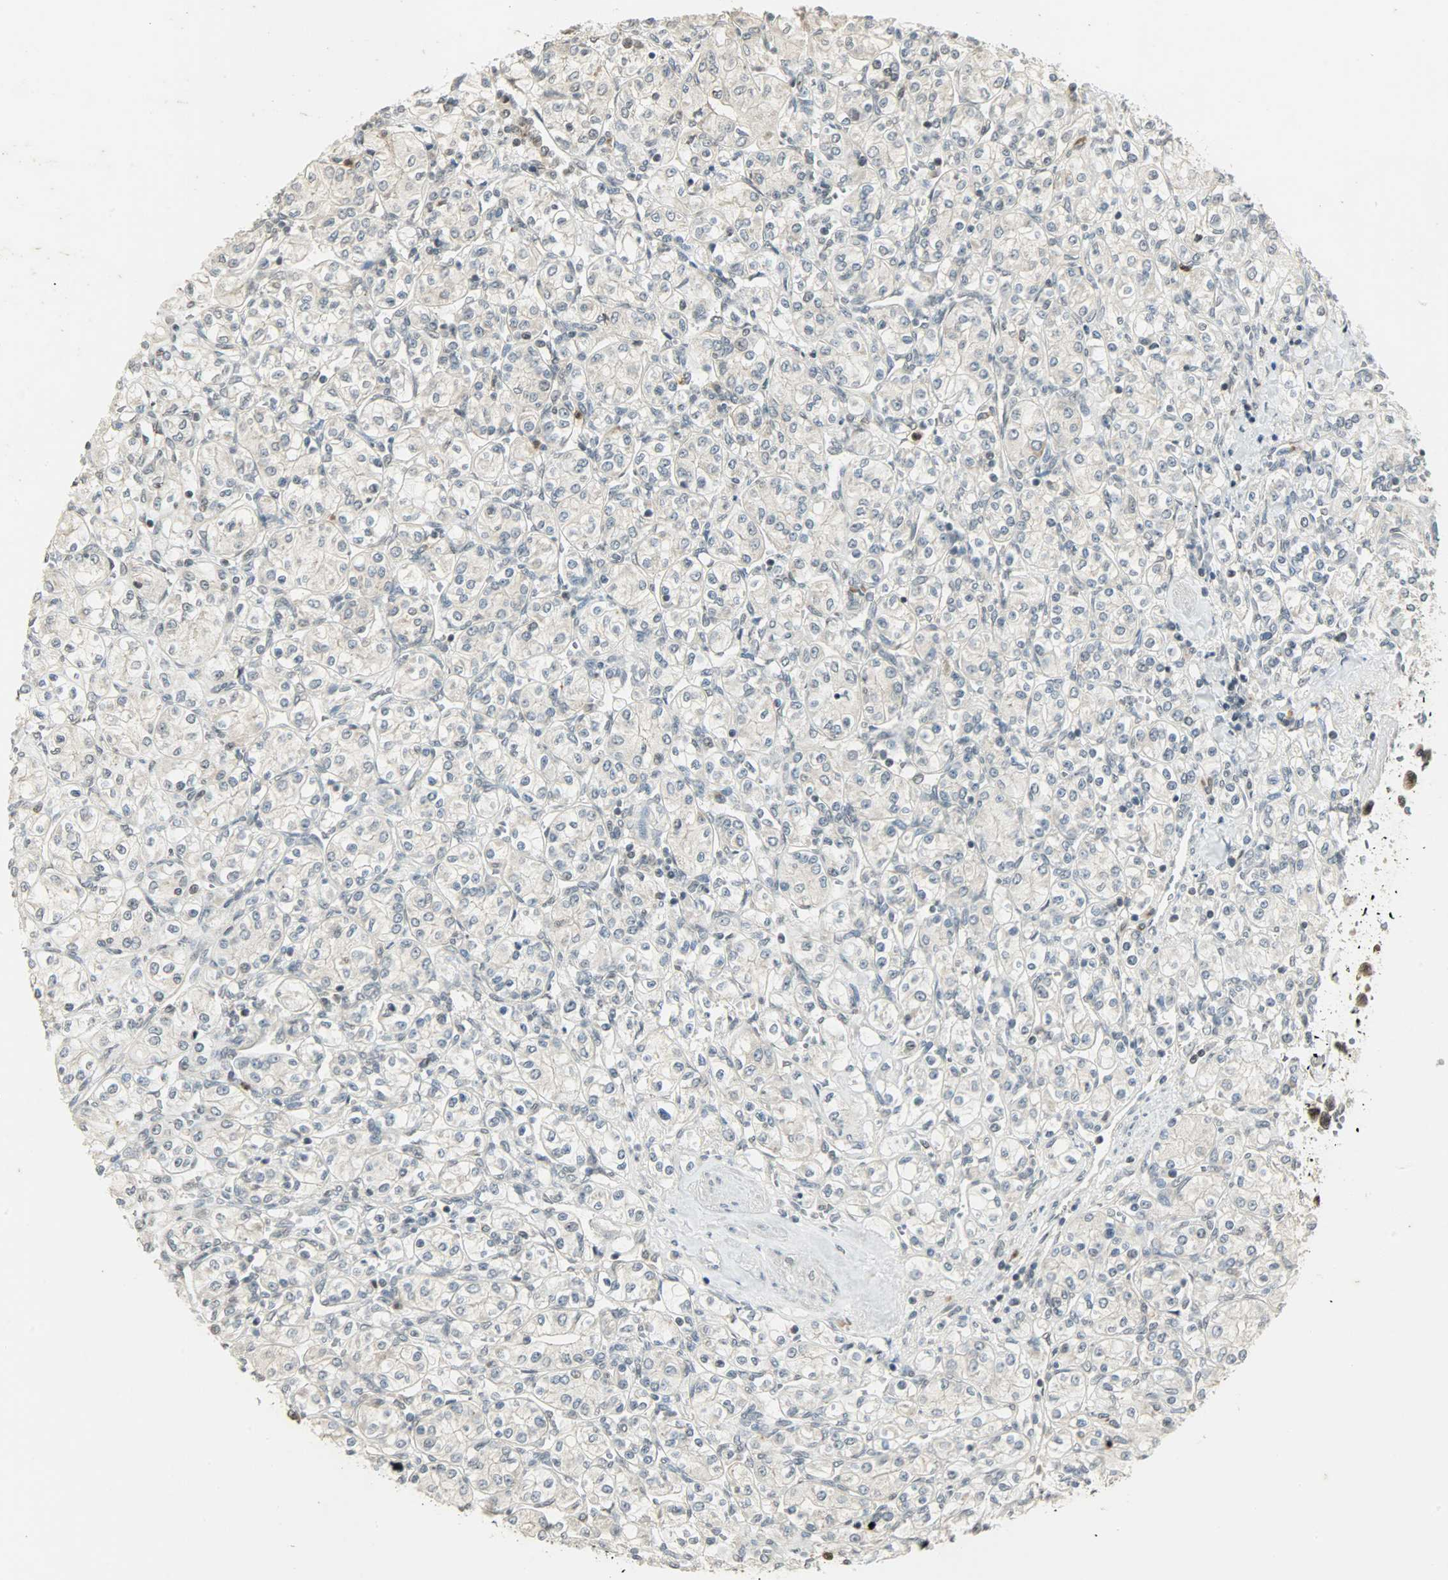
{"staining": {"intensity": "negative", "quantity": "none", "location": "none"}, "tissue": "renal cancer", "cell_type": "Tumor cells", "image_type": "cancer", "snomed": [{"axis": "morphology", "description": "Adenocarcinoma, NOS"}, {"axis": "topography", "description": "Kidney"}], "caption": "An immunohistochemistry (IHC) histopathology image of renal cancer is shown. There is no staining in tumor cells of renal cancer.", "gene": "SMARCA5", "patient": {"sex": "male", "age": 77}}